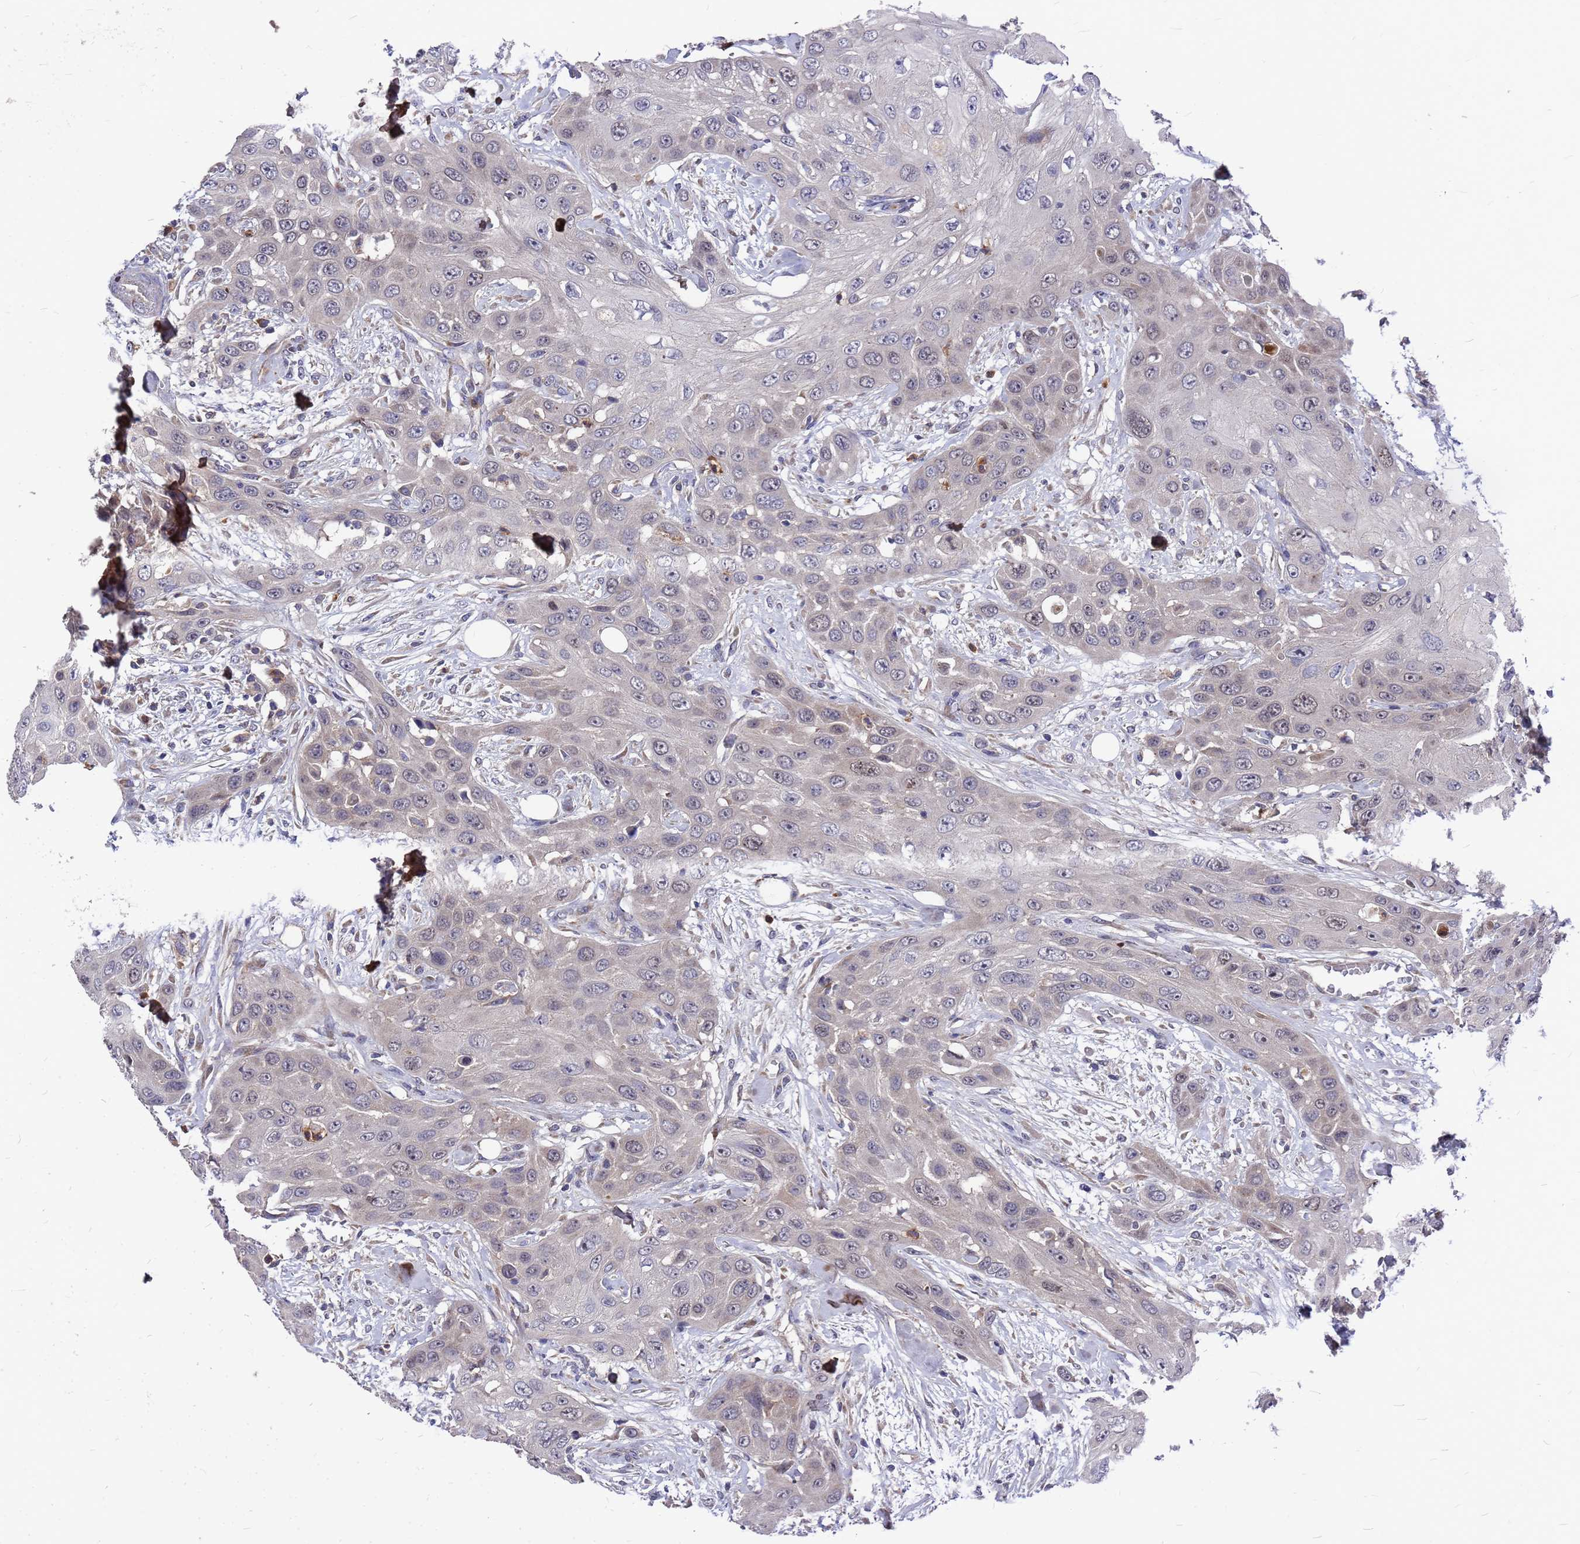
{"staining": {"intensity": "weak", "quantity": "<25%", "location": "cytoplasmic/membranous"}, "tissue": "head and neck cancer", "cell_type": "Tumor cells", "image_type": "cancer", "snomed": [{"axis": "morphology", "description": "Squamous cell carcinoma, NOS"}, {"axis": "topography", "description": "Head-Neck"}], "caption": "The image demonstrates no staining of tumor cells in head and neck cancer (squamous cell carcinoma).", "gene": "ZNF717", "patient": {"sex": "male", "age": 81}}